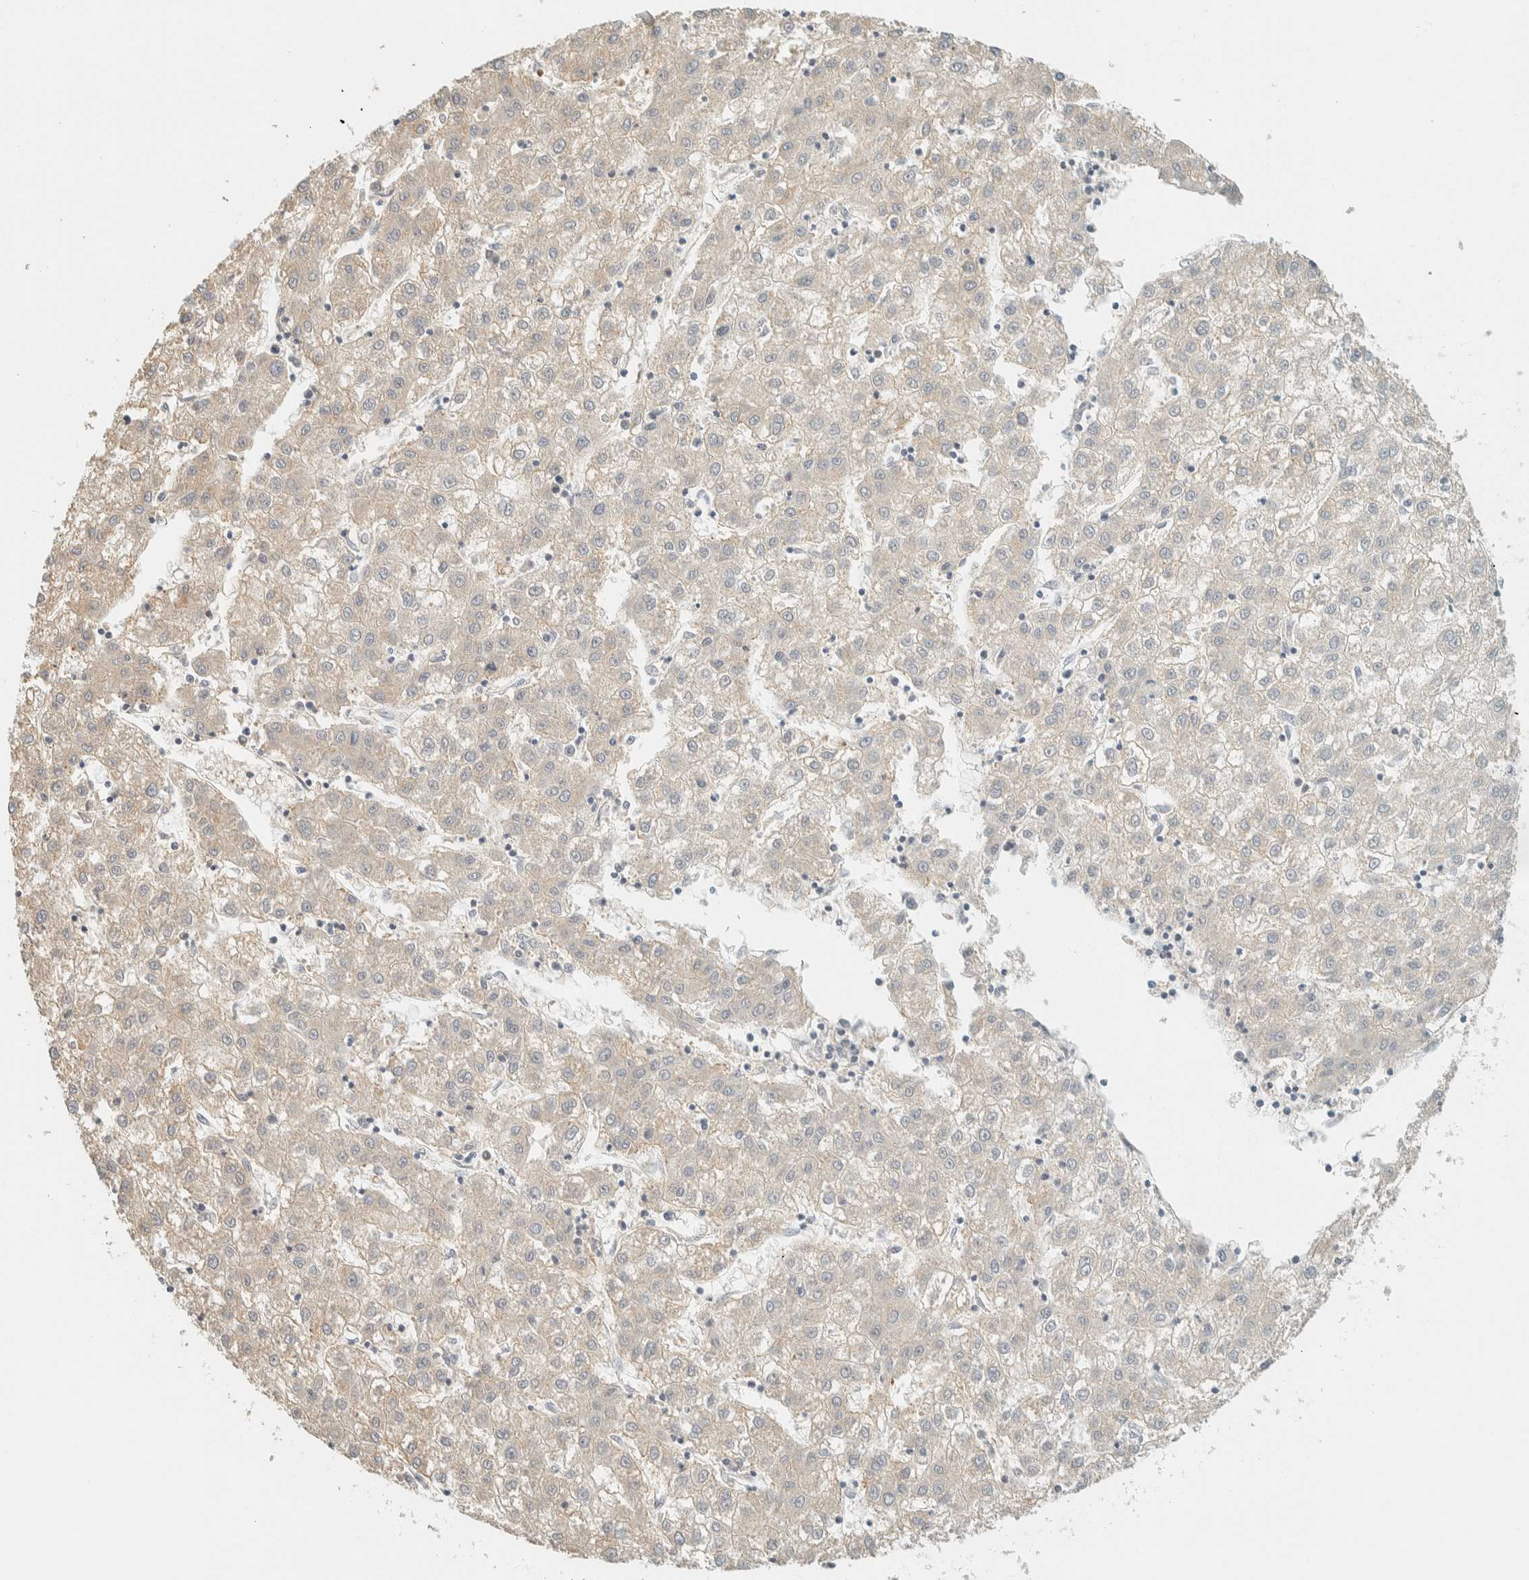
{"staining": {"intensity": "weak", "quantity": "<25%", "location": "cytoplasmic/membranous"}, "tissue": "liver cancer", "cell_type": "Tumor cells", "image_type": "cancer", "snomed": [{"axis": "morphology", "description": "Carcinoma, Hepatocellular, NOS"}, {"axis": "topography", "description": "Liver"}], "caption": "Tumor cells are negative for brown protein staining in liver cancer.", "gene": "CCDC171", "patient": {"sex": "male", "age": 72}}